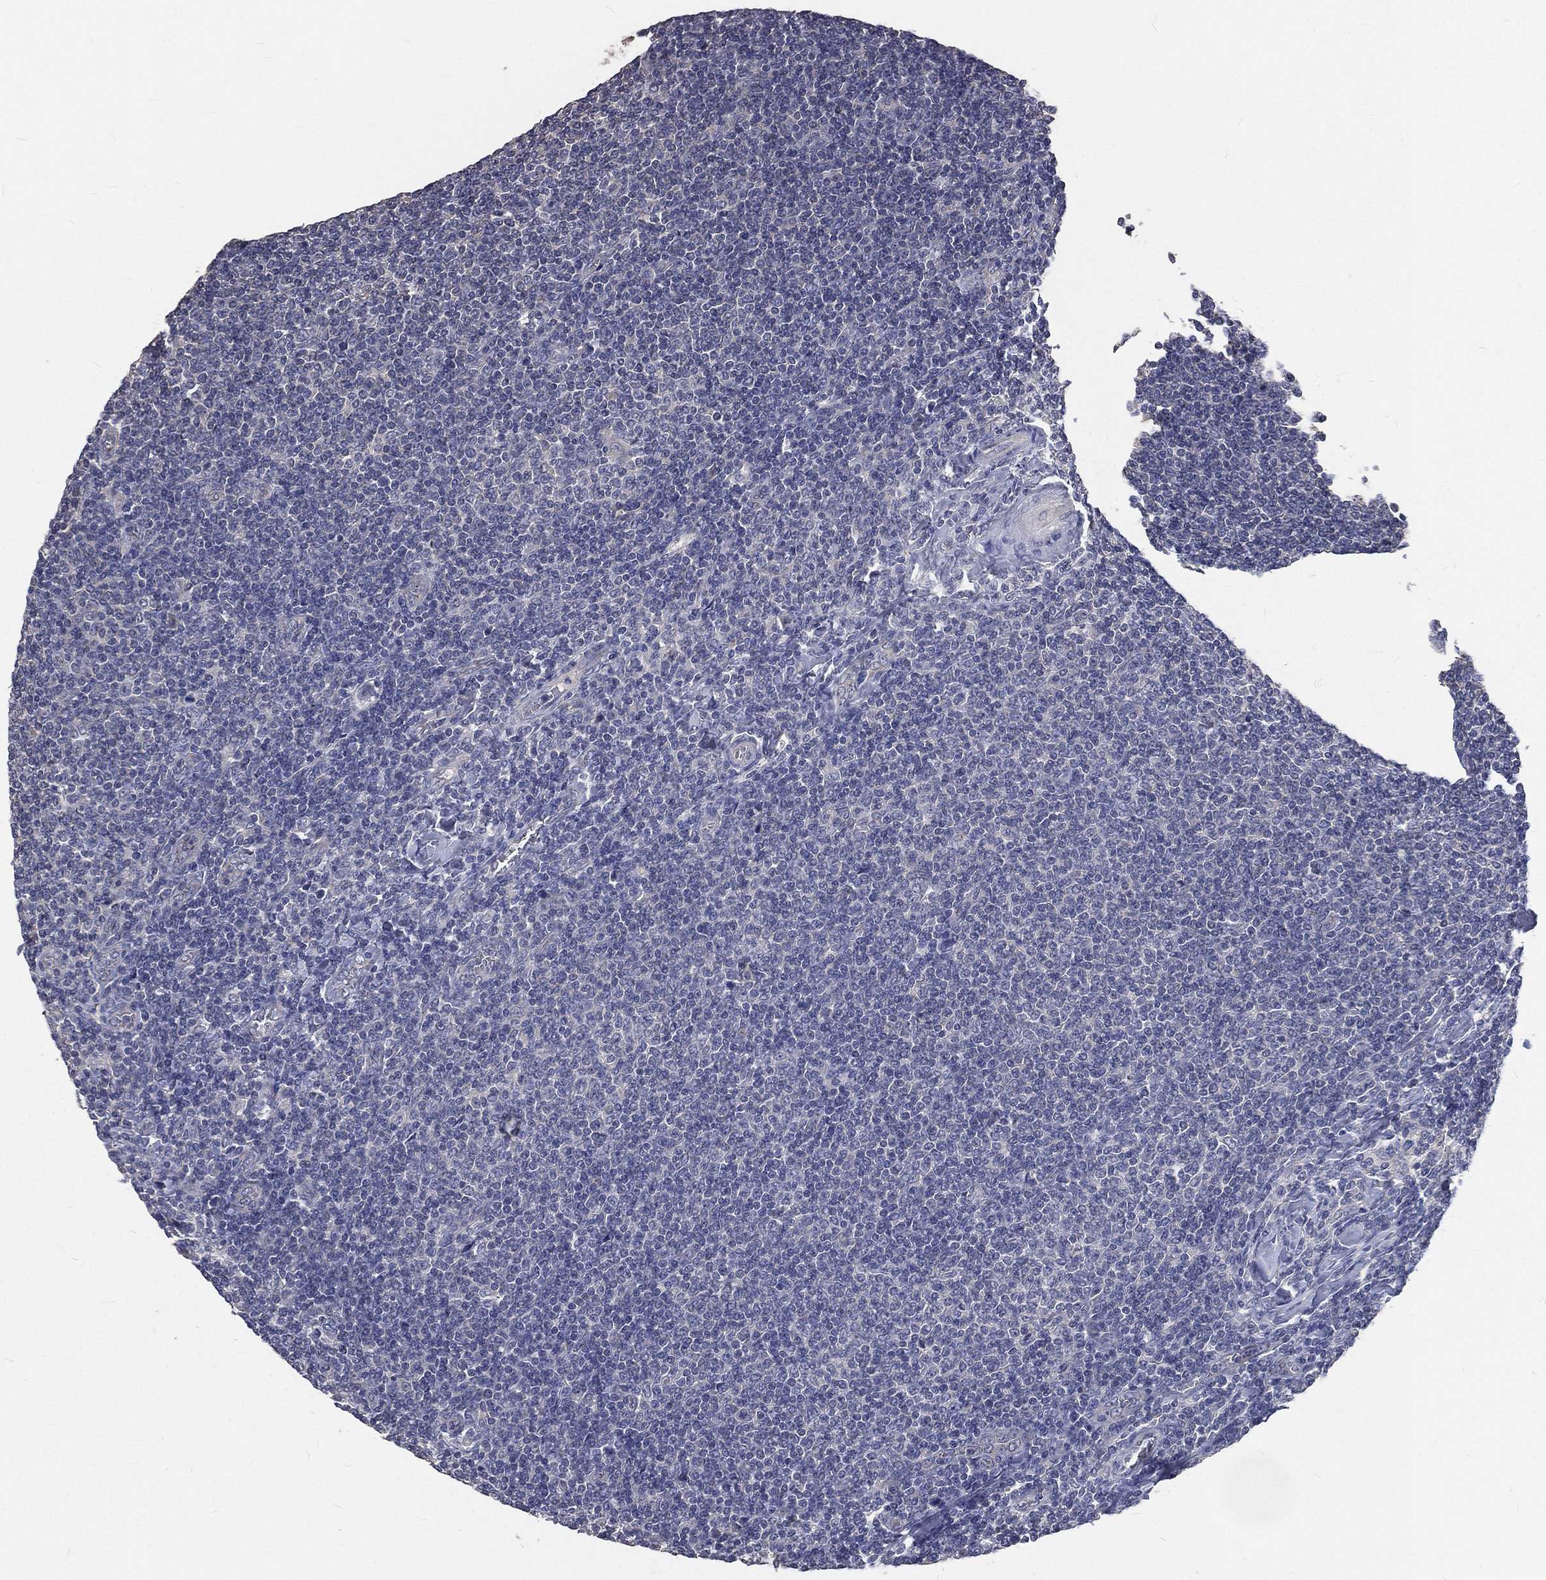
{"staining": {"intensity": "negative", "quantity": "none", "location": "none"}, "tissue": "lymphoma", "cell_type": "Tumor cells", "image_type": "cancer", "snomed": [{"axis": "morphology", "description": "Malignant lymphoma, non-Hodgkin's type, Low grade"}, {"axis": "topography", "description": "Lymph node"}], "caption": "DAB immunohistochemical staining of malignant lymphoma, non-Hodgkin's type (low-grade) displays no significant positivity in tumor cells. The staining was performed using DAB to visualize the protein expression in brown, while the nuclei were stained in blue with hematoxylin (Magnification: 20x).", "gene": "CROCC", "patient": {"sex": "male", "age": 52}}